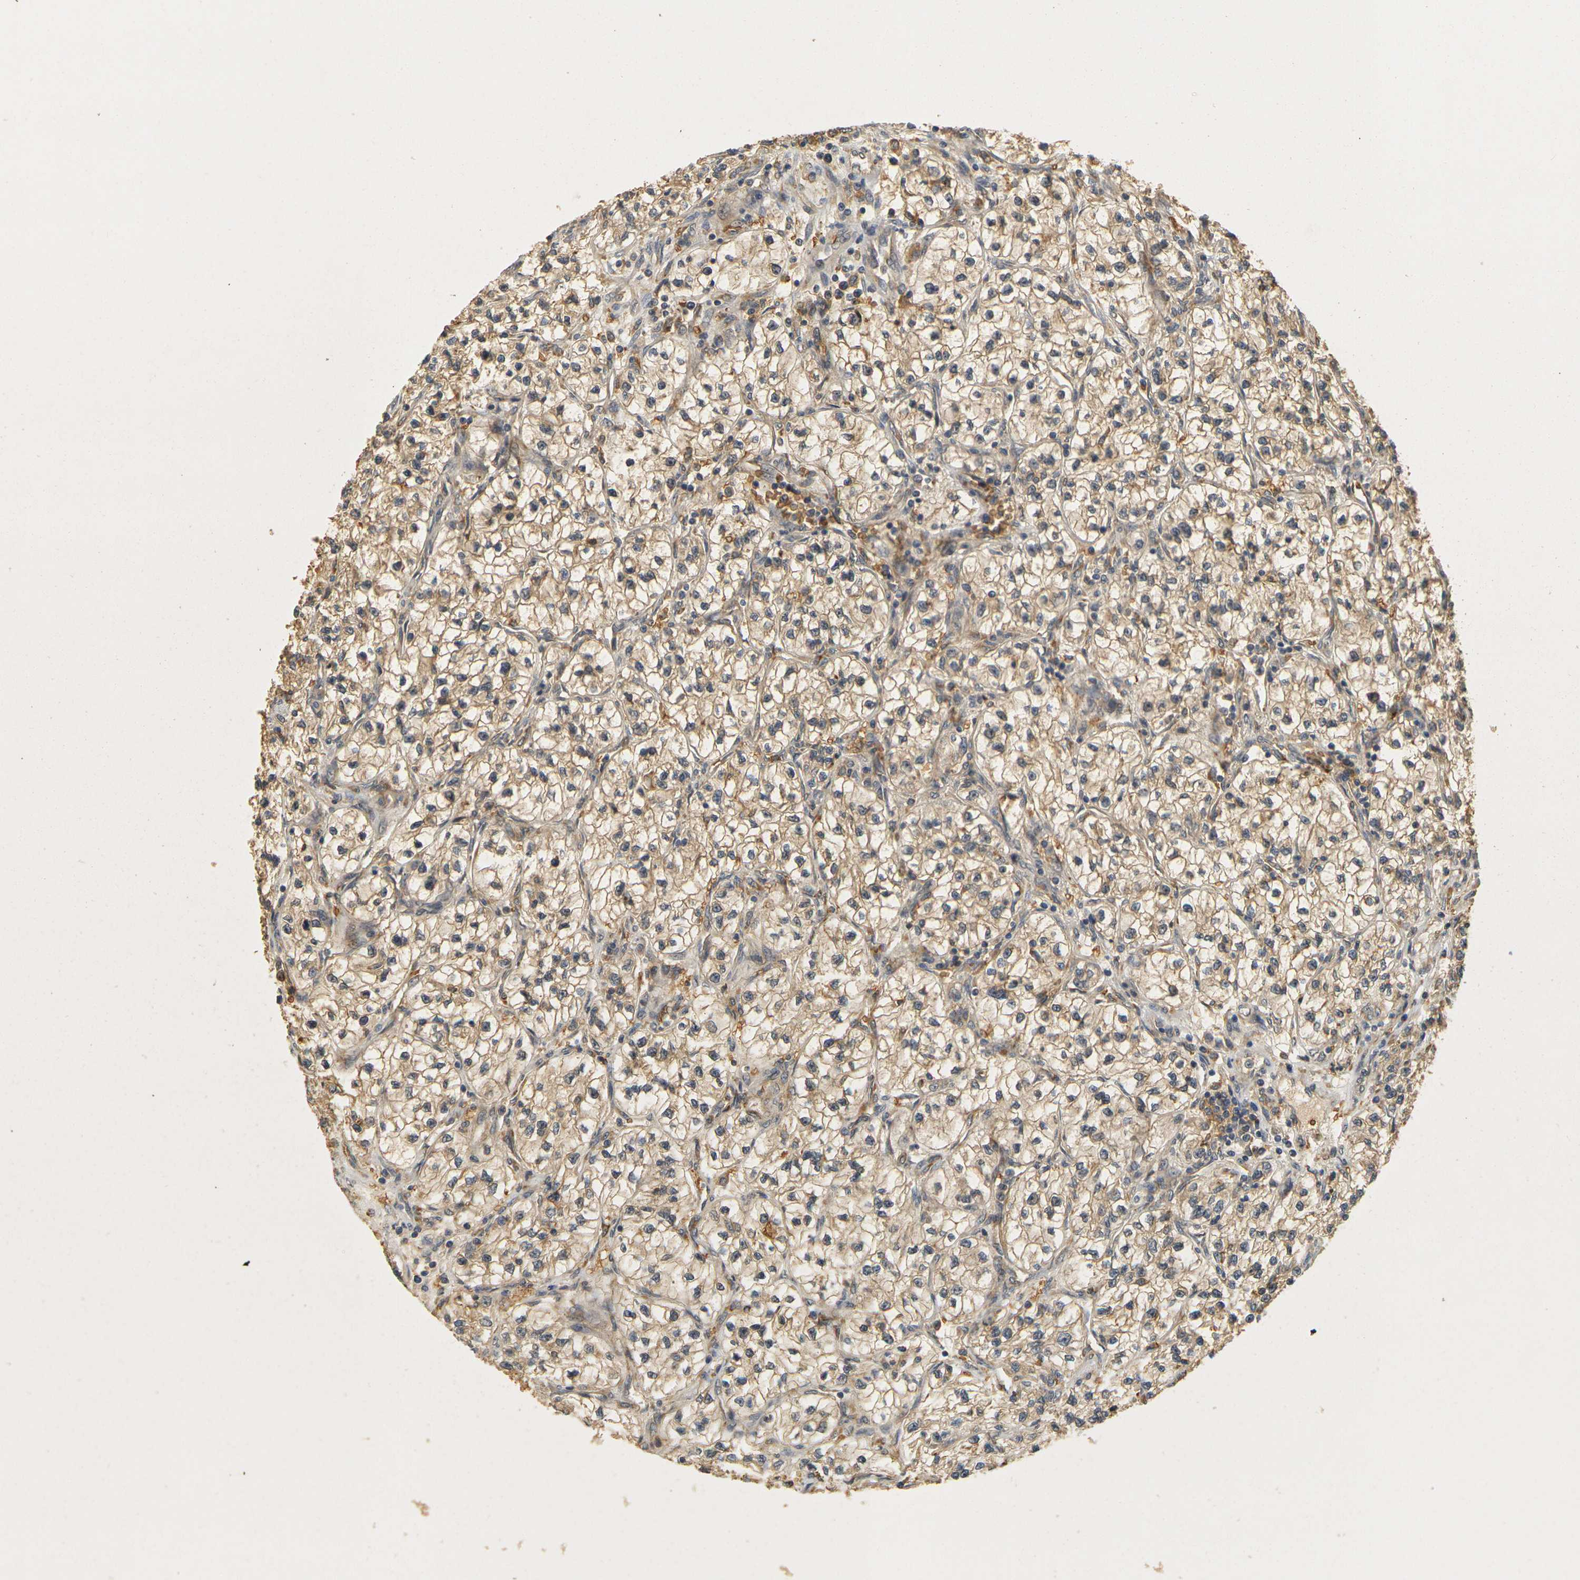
{"staining": {"intensity": "moderate", "quantity": ">75%", "location": "cytoplasmic/membranous"}, "tissue": "renal cancer", "cell_type": "Tumor cells", "image_type": "cancer", "snomed": [{"axis": "morphology", "description": "Adenocarcinoma, NOS"}, {"axis": "topography", "description": "Kidney"}], "caption": "This is a histology image of immunohistochemistry staining of renal adenocarcinoma, which shows moderate positivity in the cytoplasmic/membranous of tumor cells.", "gene": "MEGF9", "patient": {"sex": "female", "age": 57}}